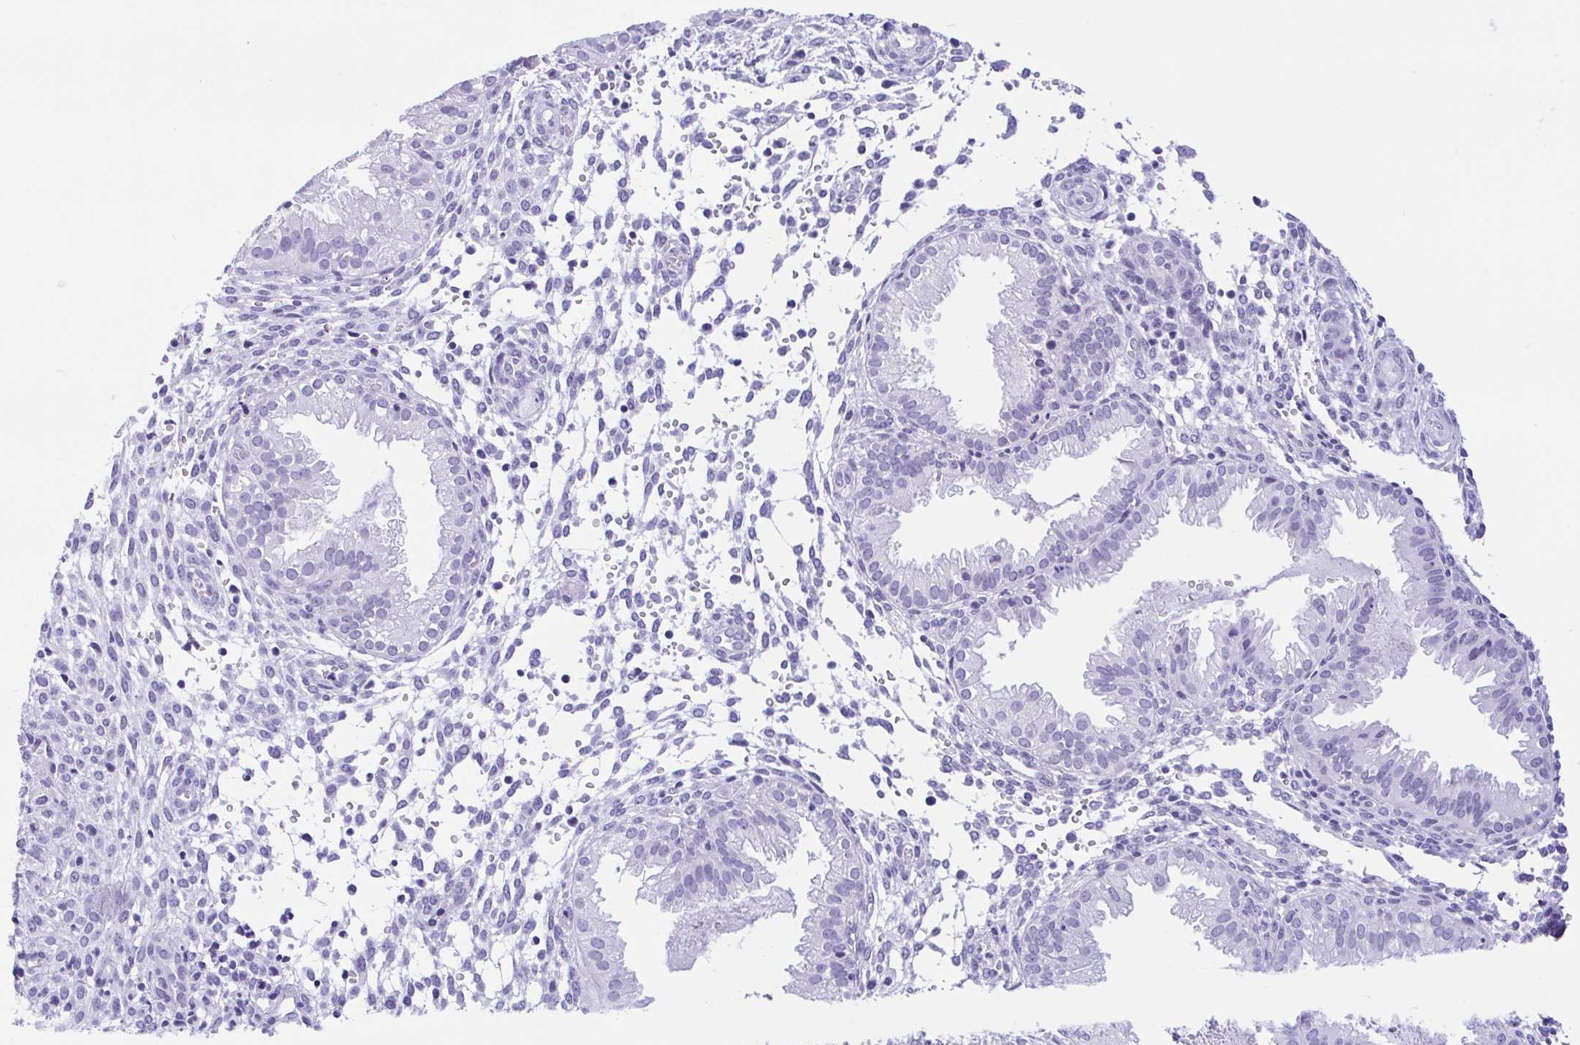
{"staining": {"intensity": "negative", "quantity": "none", "location": "none"}, "tissue": "endometrium", "cell_type": "Cells in endometrial stroma", "image_type": "normal", "snomed": [{"axis": "morphology", "description": "Normal tissue, NOS"}, {"axis": "topography", "description": "Endometrium"}], "caption": "A high-resolution histopathology image shows immunohistochemistry staining of unremarkable endometrium, which exhibits no significant positivity in cells in endometrial stroma.", "gene": "ZNF319", "patient": {"sex": "female", "age": 33}}